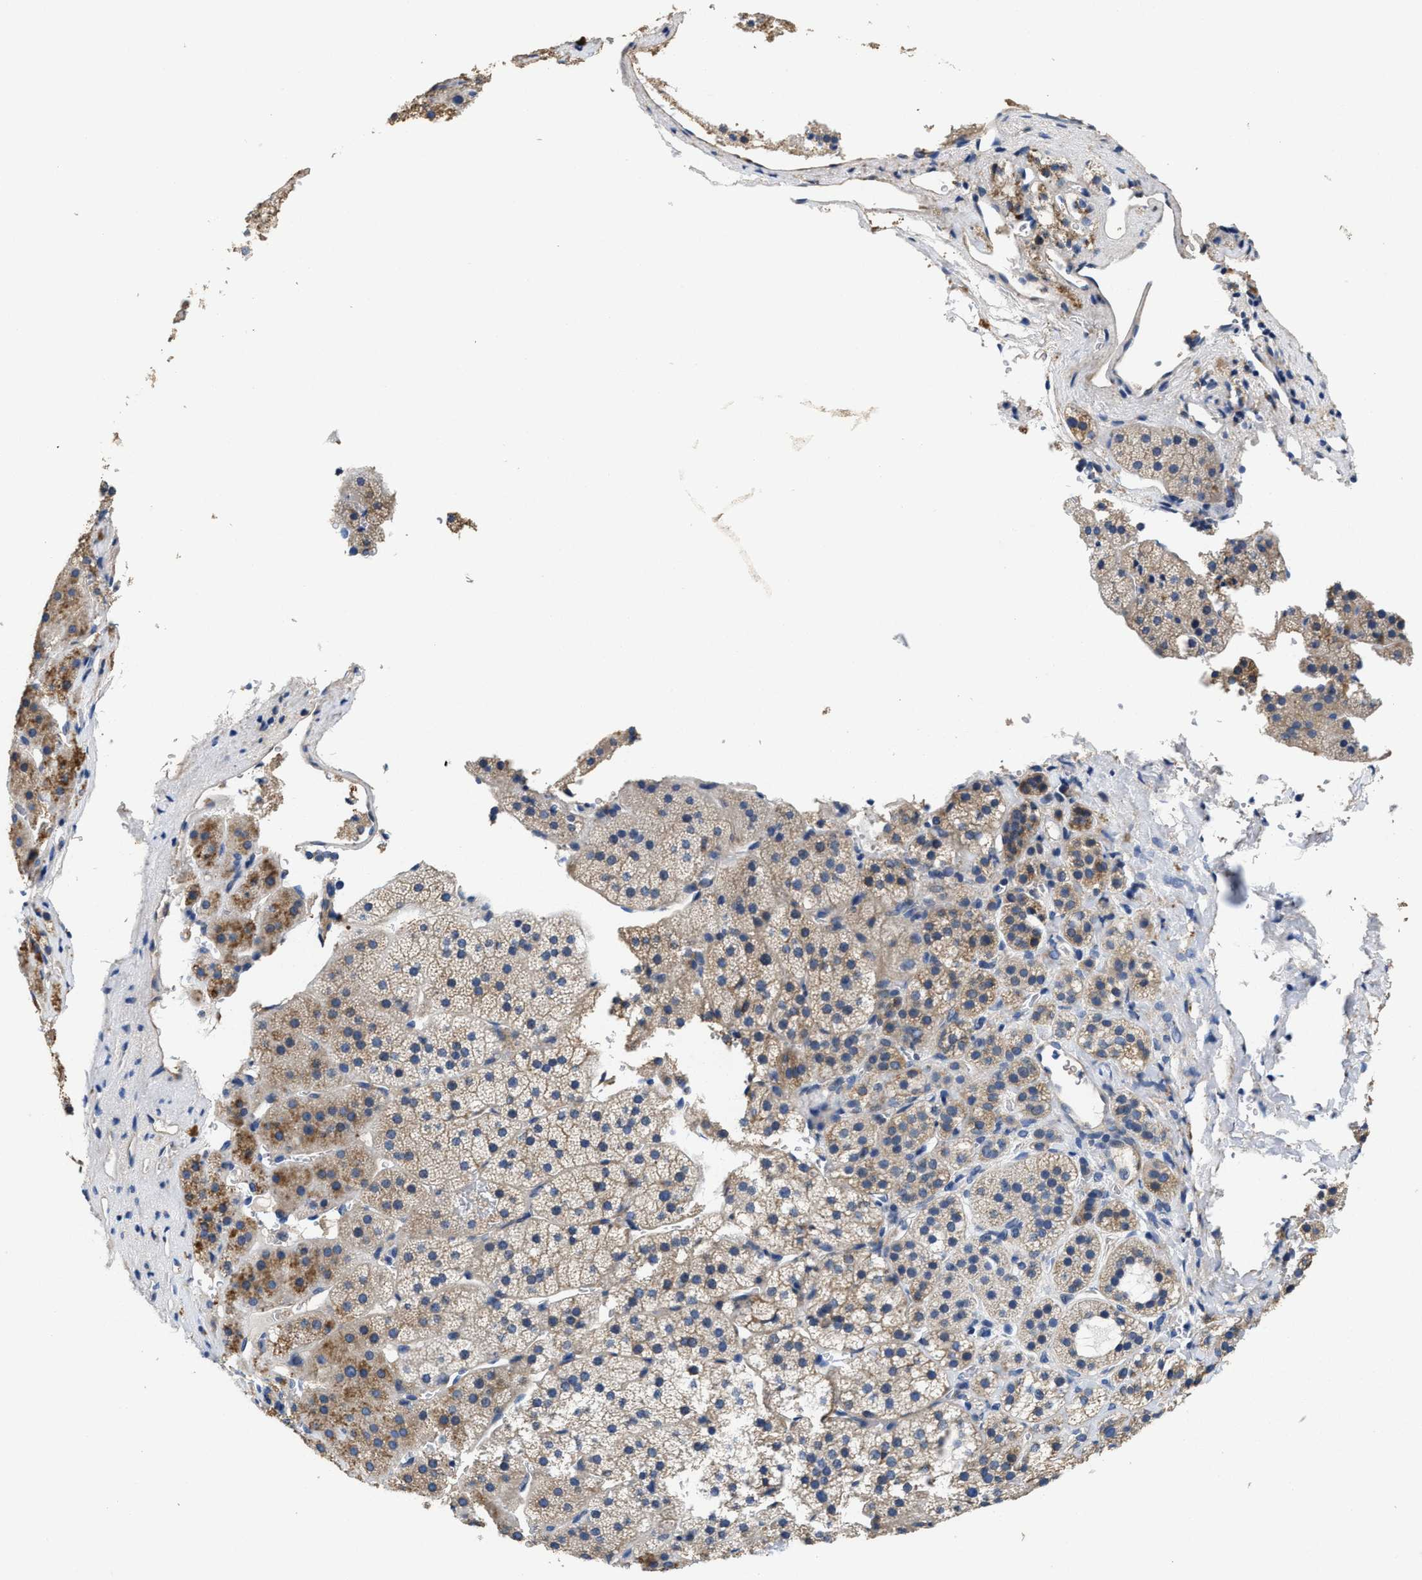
{"staining": {"intensity": "moderate", "quantity": "25%-75%", "location": "cytoplasmic/membranous"}, "tissue": "adrenal gland", "cell_type": "Glandular cells", "image_type": "normal", "snomed": [{"axis": "morphology", "description": "Normal tissue, NOS"}, {"axis": "topography", "description": "Adrenal gland"}], "caption": "Brown immunohistochemical staining in benign adrenal gland displays moderate cytoplasmic/membranous expression in about 25%-75% of glandular cells.", "gene": "PEG10", "patient": {"sex": "female", "age": 44}}